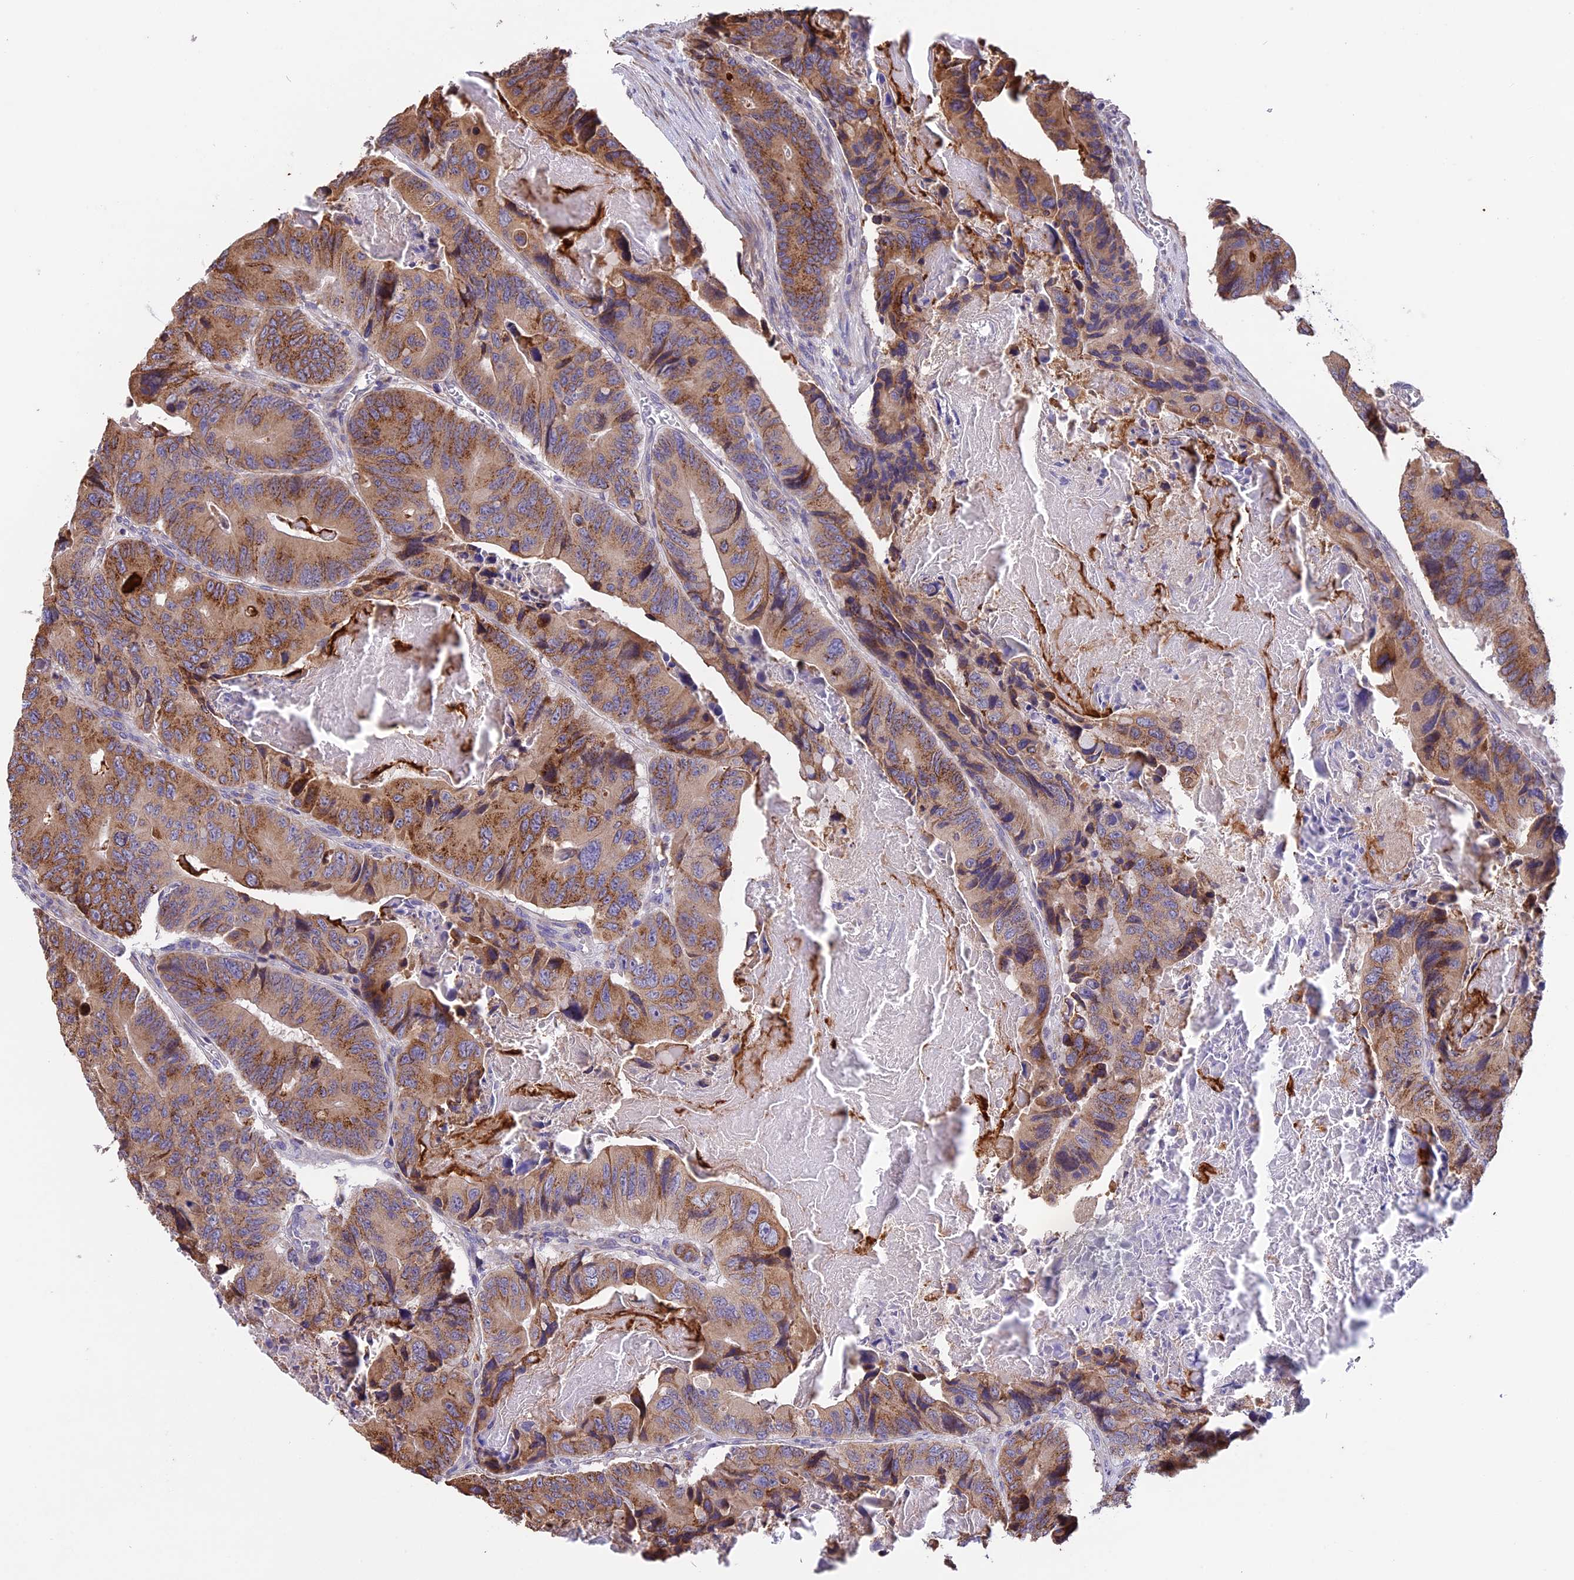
{"staining": {"intensity": "moderate", "quantity": ">75%", "location": "cytoplasmic/membranous"}, "tissue": "colorectal cancer", "cell_type": "Tumor cells", "image_type": "cancer", "snomed": [{"axis": "morphology", "description": "Adenocarcinoma, NOS"}, {"axis": "topography", "description": "Colon"}], "caption": "The histopathology image shows immunohistochemical staining of colorectal adenocarcinoma. There is moderate cytoplasmic/membranous expression is present in approximately >75% of tumor cells. (IHC, brightfield microscopy, high magnification).", "gene": "DMRTA2", "patient": {"sex": "male", "age": 84}}